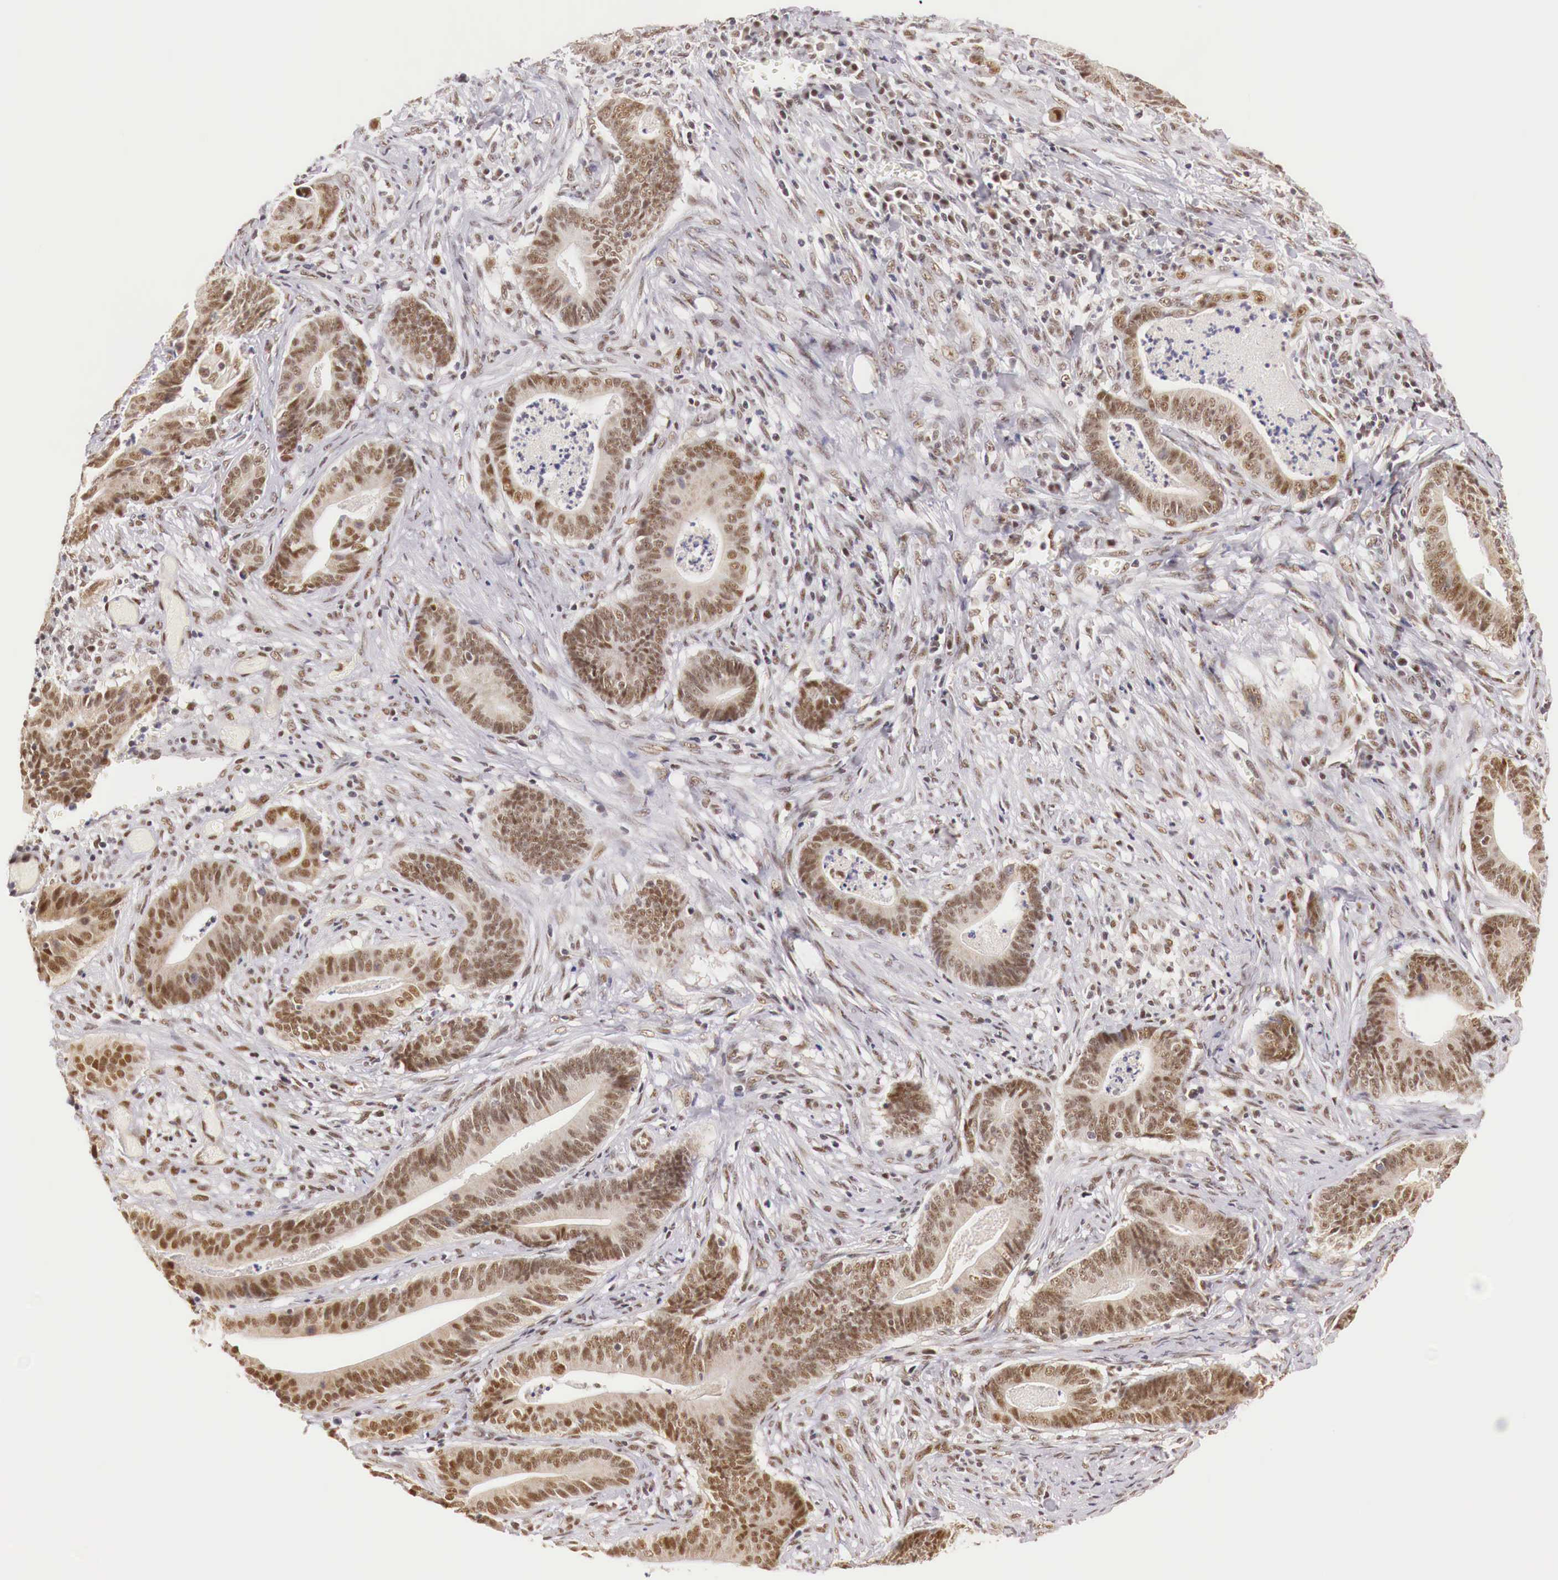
{"staining": {"intensity": "weak", "quantity": ">75%", "location": "cytoplasmic/membranous,nuclear"}, "tissue": "stomach cancer", "cell_type": "Tumor cells", "image_type": "cancer", "snomed": [{"axis": "morphology", "description": "Adenocarcinoma, NOS"}, {"axis": "topography", "description": "Stomach, lower"}], "caption": "Weak cytoplasmic/membranous and nuclear positivity for a protein is identified in about >75% of tumor cells of stomach cancer (adenocarcinoma) using immunohistochemistry (IHC).", "gene": "GPKOW", "patient": {"sex": "female", "age": 86}}